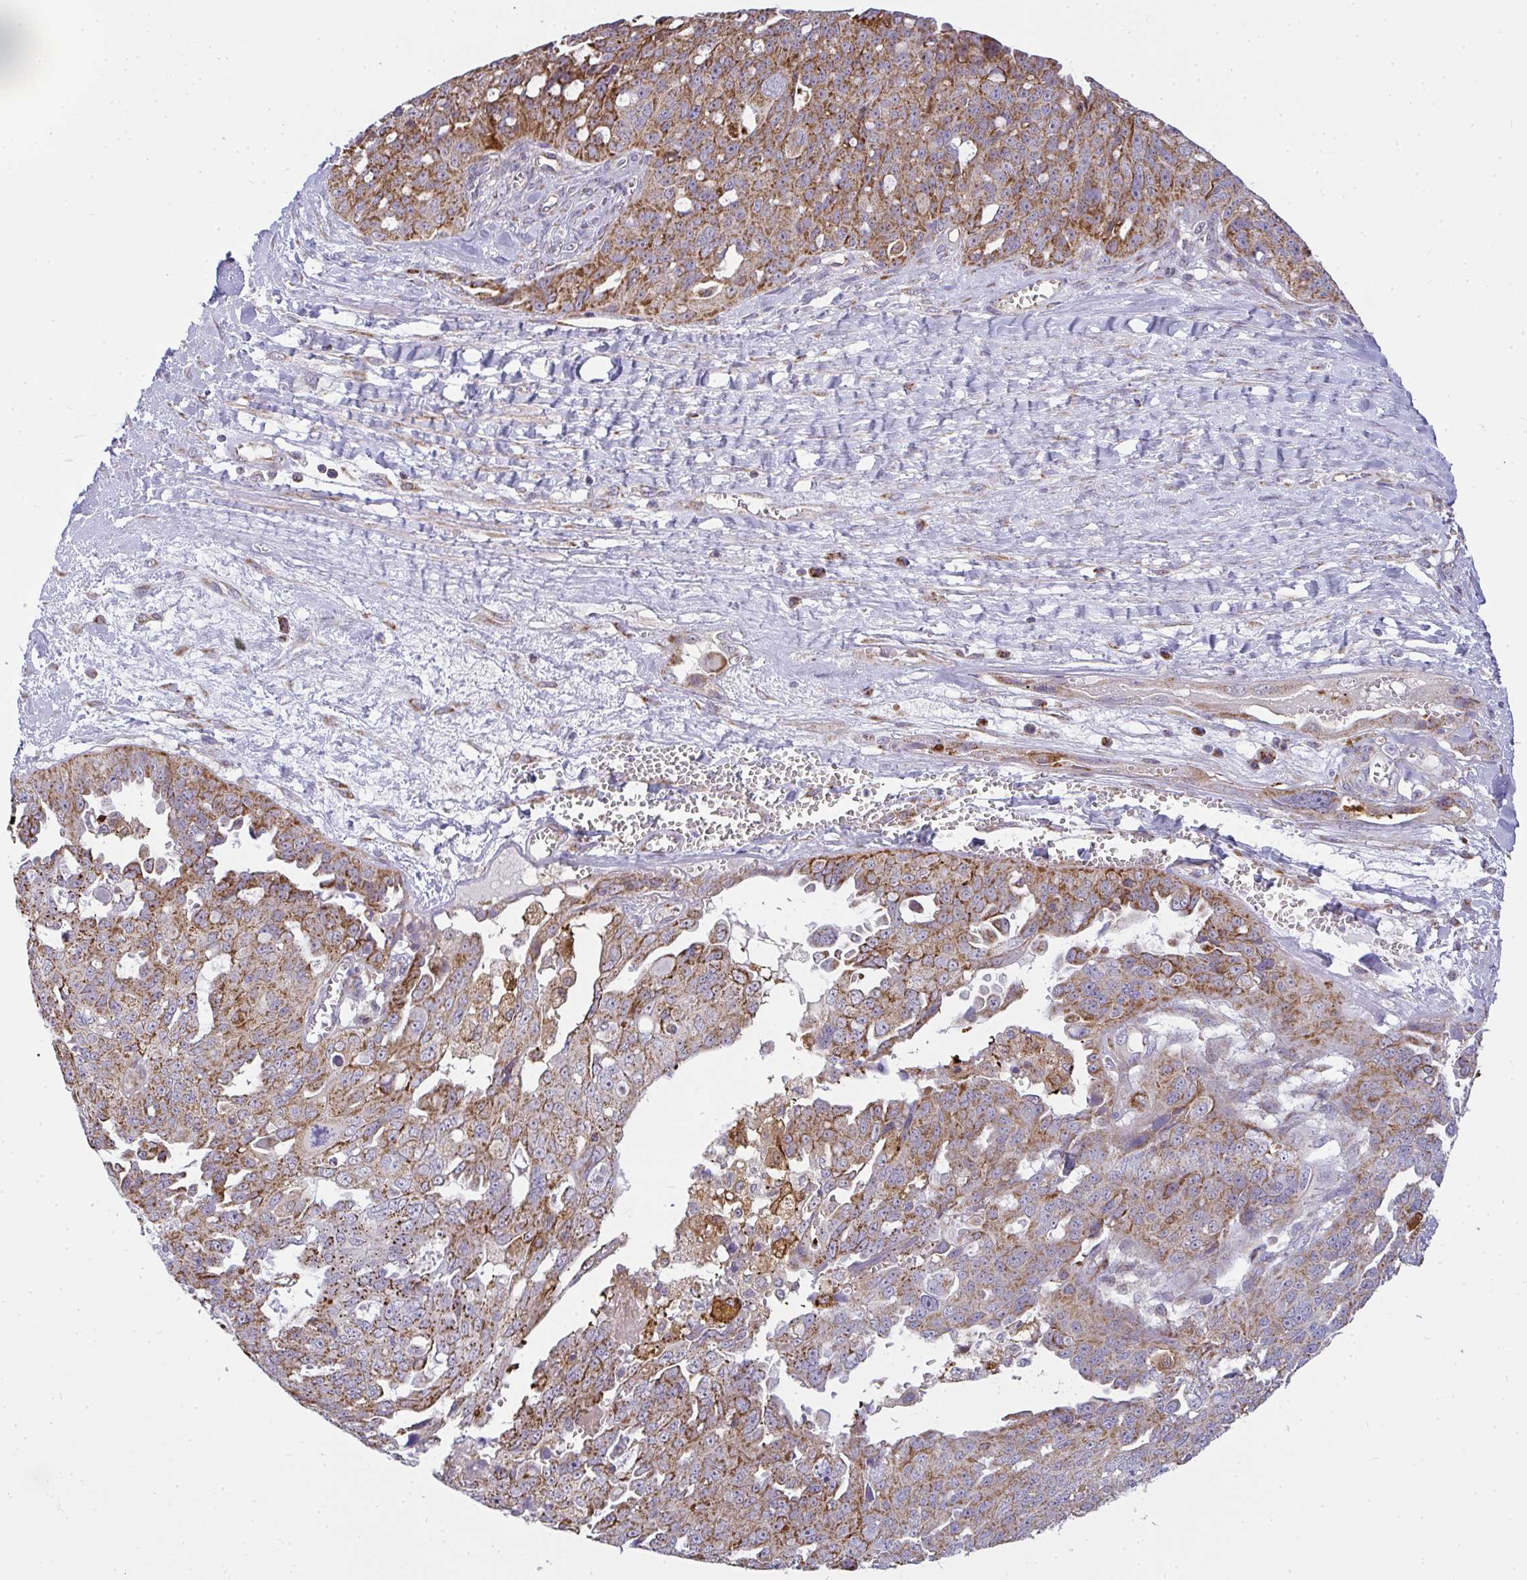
{"staining": {"intensity": "strong", "quantity": ">75%", "location": "cytoplasmic/membranous"}, "tissue": "ovarian cancer", "cell_type": "Tumor cells", "image_type": "cancer", "snomed": [{"axis": "morphology", "description": "Carcinoma, endometroid"}, {"axis": "topography", "description": "Ovary"}], "caption": "There is high levels of strong cytoplasmic/membranous expression in tumor cells of ovarian cancer (endometroid carcinoma), as demonstrated by immunohistochemical staining (brown color).", "gene": "SRRM4", "patient": {"sex": "female", "age": 70}}